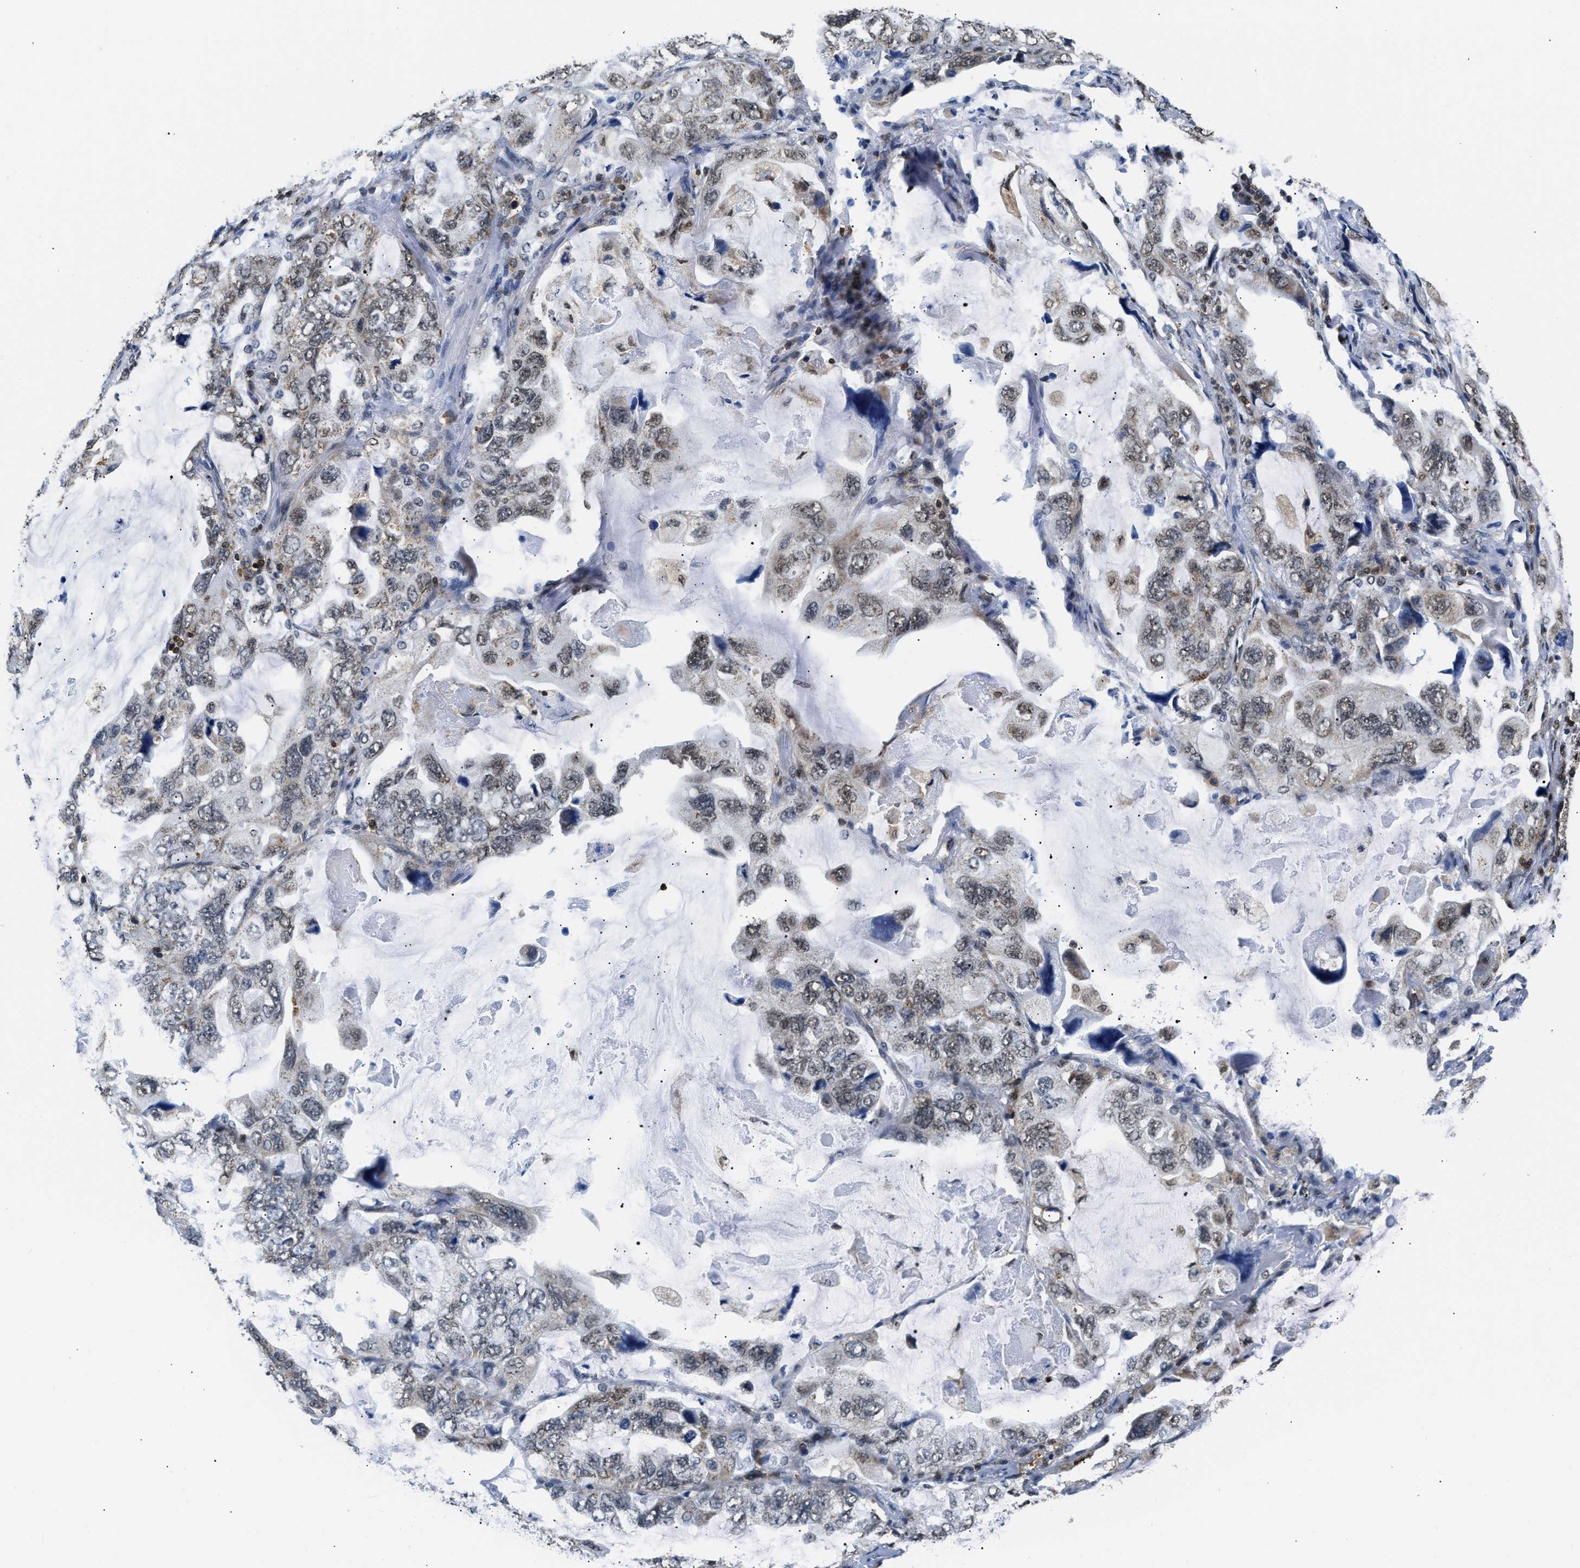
{"staining": {"intensity": "weak", "quantity": "<25%", "location": "nuclear"}, "tissue": "lung cancer", "cell_type": "Tumor cells", "image_type": "cancer", "snomed": [{"axis": "morphology", "description": "Squamous cell carcinoma, NOS"}, {"axis": "topography", "description": "Lung"}], "caption": "High power microscopy image of an IHC image of lung cancer, revealing no significant staining in tumor cells.", "gene": "STK10", "patient": {"sex": "female", "age": 73}}